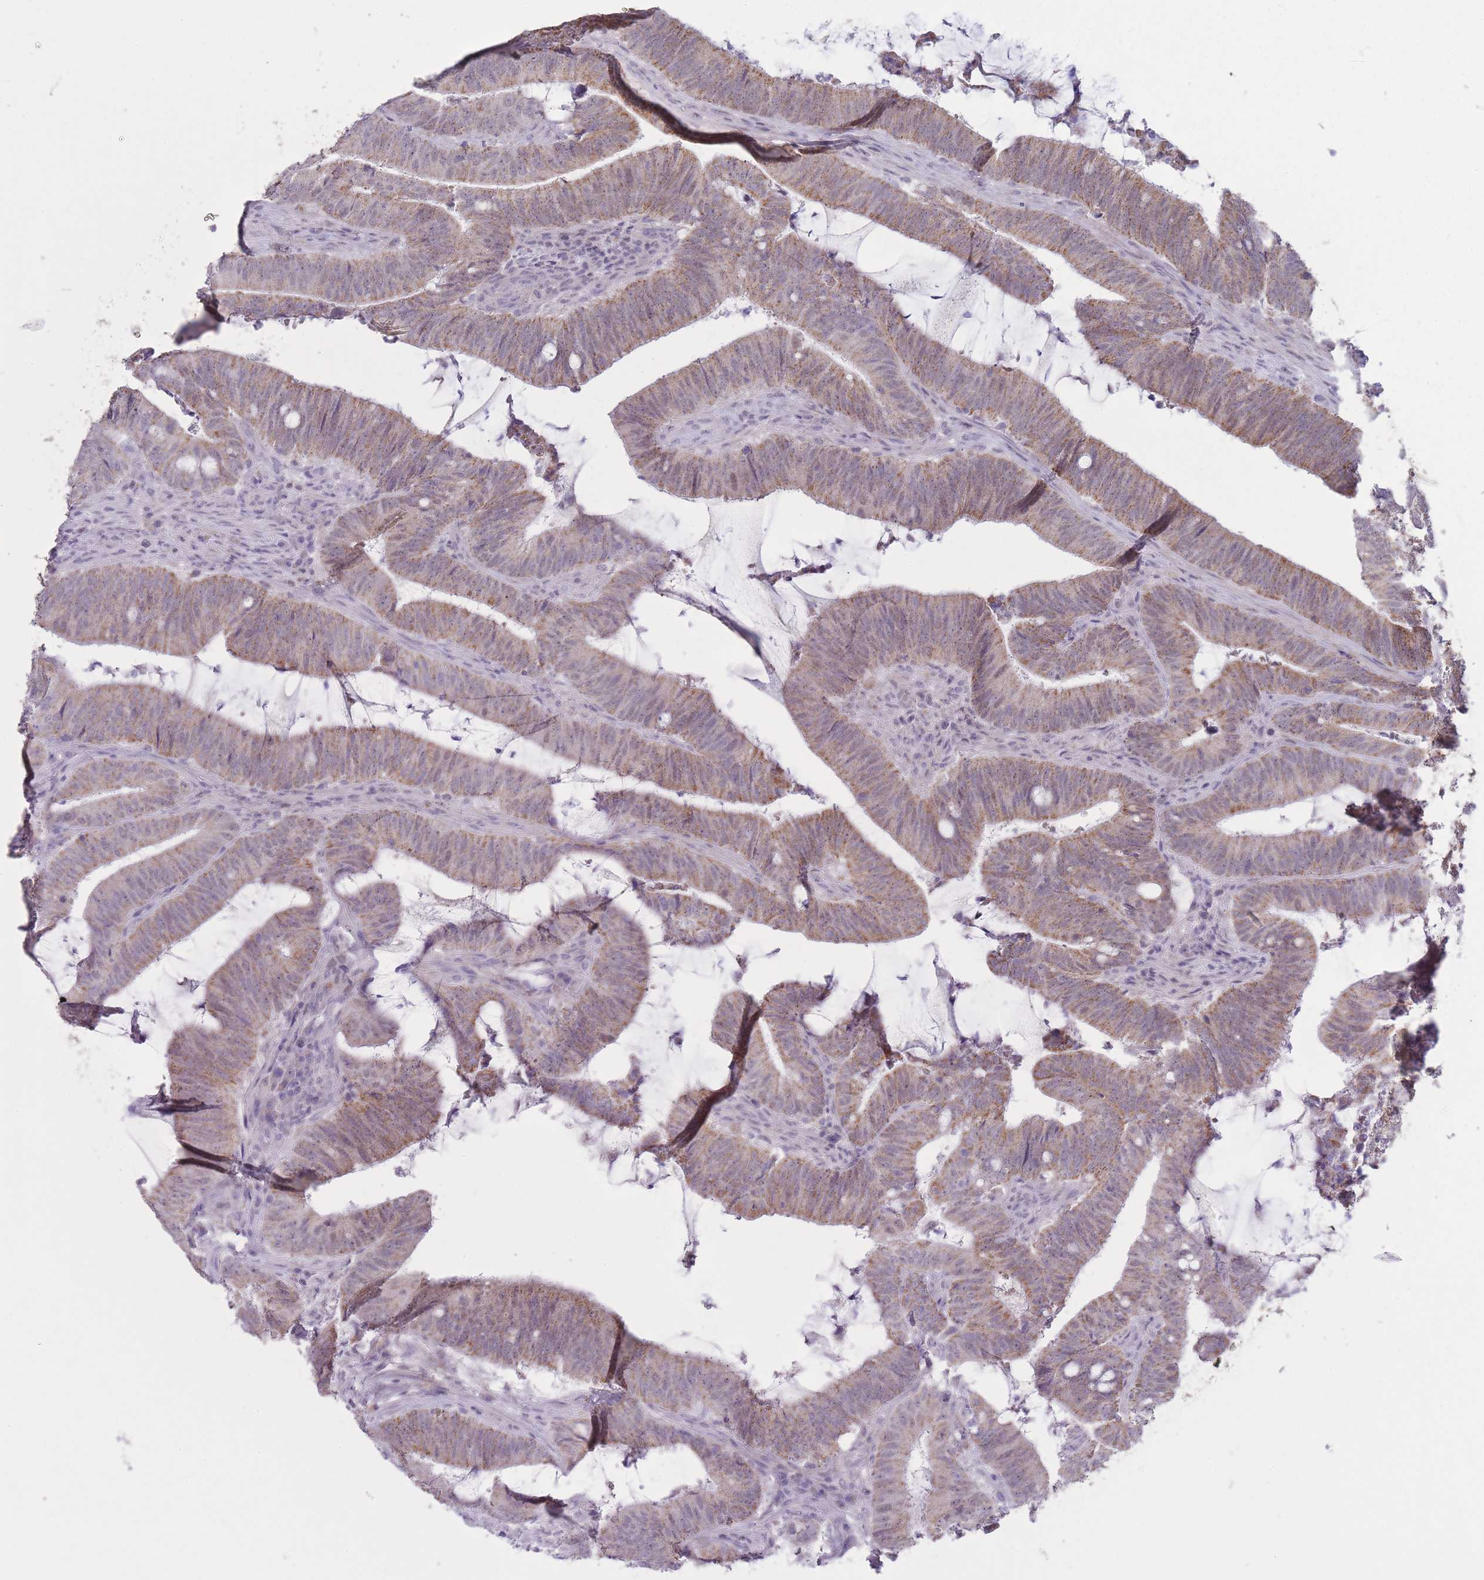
{"staining": {"intensity": "moderate", "quantity": "25%-75%", "location": "cytoplasmic/membranous"}, "tissue": "colorectal cancer", "cell_type": "Tumor cells", "image_type": "cancer", "snomed": [{"axis": "morphology", "description": "Adenocarcinoma, NOS"}, {"axis": "topography", "description": "Colon"}], "caption": "IHC photomicrograph of neoplastic tissue: colorectal cancer stained using immunohistochemistry displays medium levels of moderate protein expression localized specifically in the cytoplasmic/membranous of tumor cells, appearing as a cytoplasmic/membranous brown color.", "gene": "ZBTB24", "patient": {"sex": "female", "age": 43}}